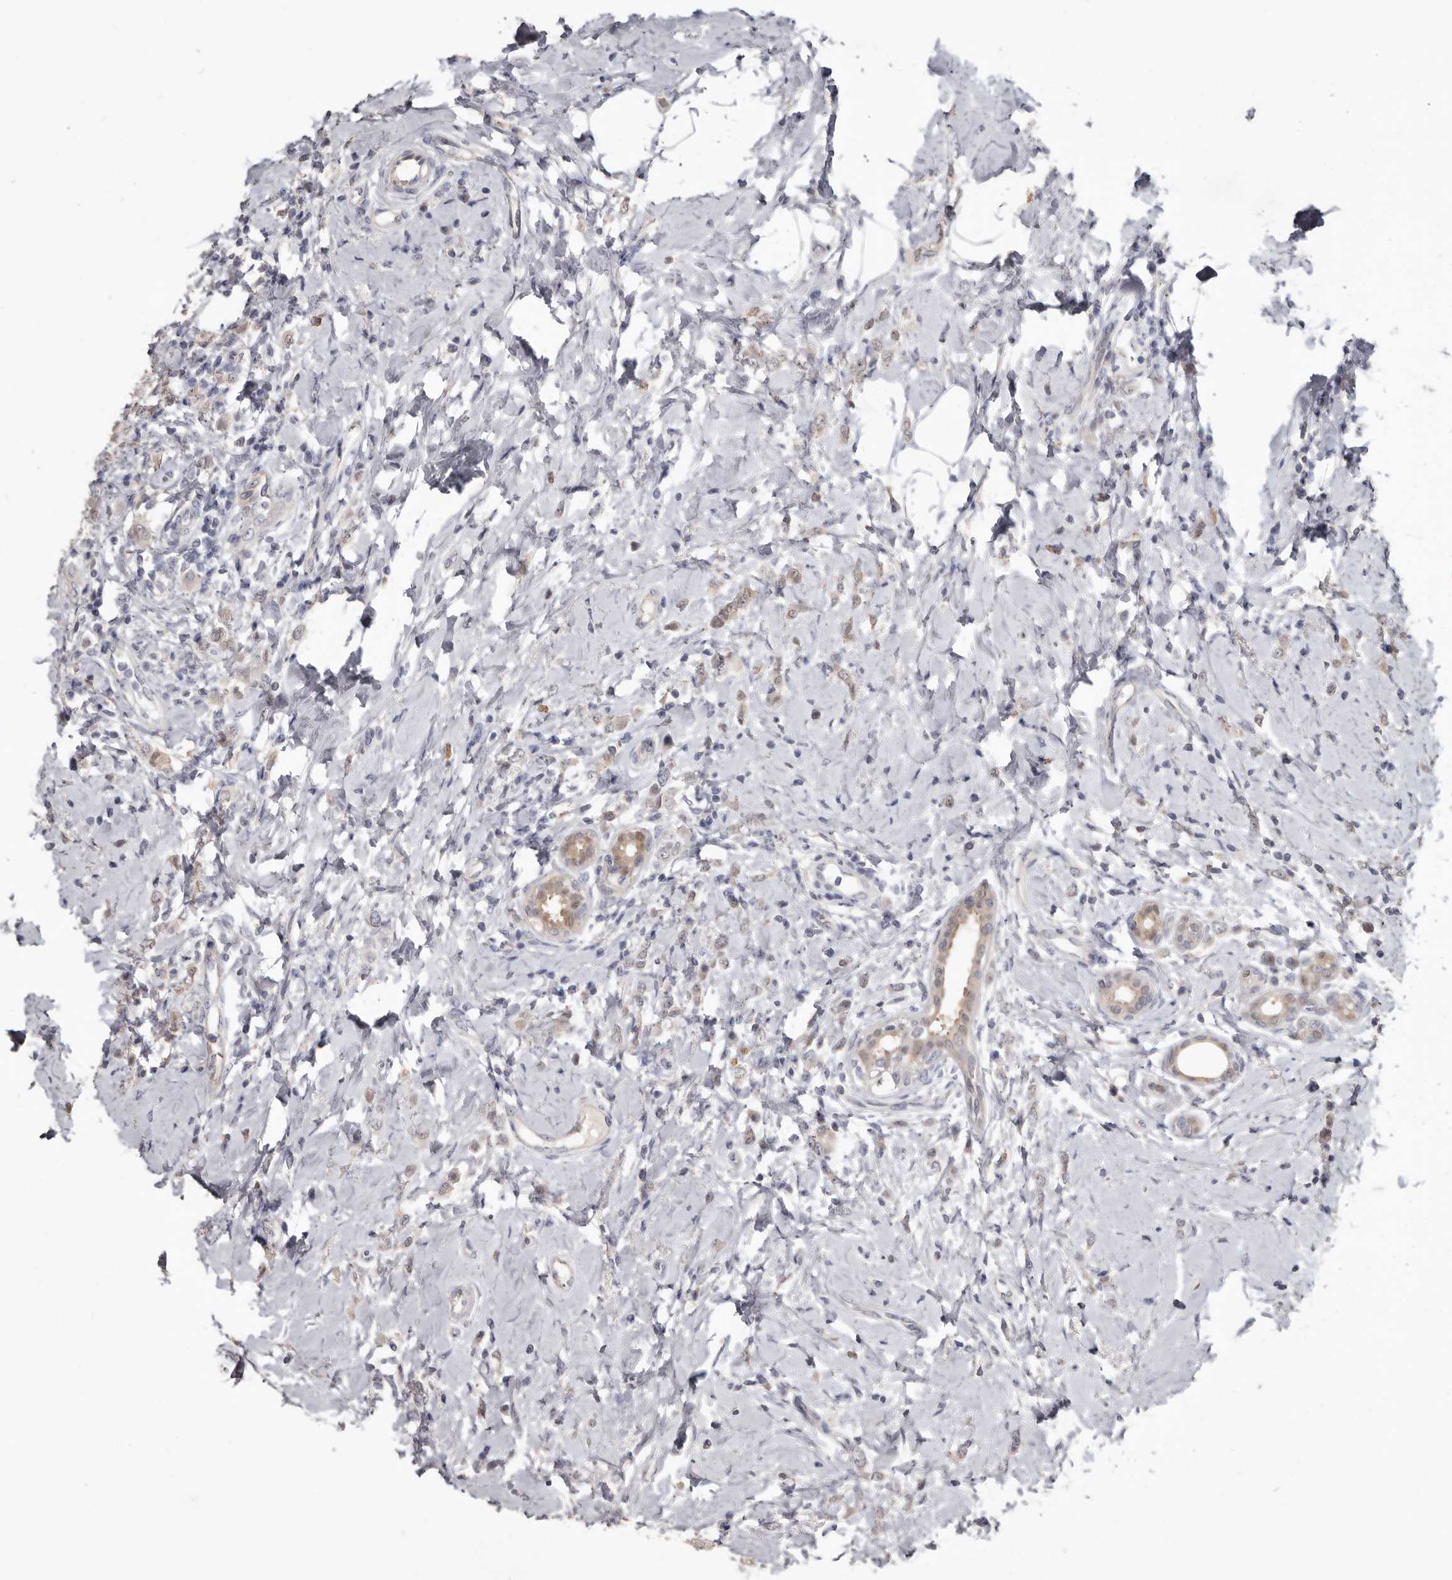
{"staining": {"intensity": "weak", "quantity": "25%-75%", "location": "cytoplasmic/membranous"}, "tissue": "breast cancer", "cell_type": "Tumor cells", "image_type": "cancer", "snomed": [{"axis": "morphology", "description": "Lobular carcinoma"}, {"axis": "topography", "description": "Breast"}], "caption": "DAB (3,3'-diaminobenzidine) immunohistochemical staining of human breast cancer exhibits weak cytoplasmic/membranous protein positivity in about 25%-75% of tumor cells.", "gene": "RBKS", "patient": {"sex": "female", "age": 47}}